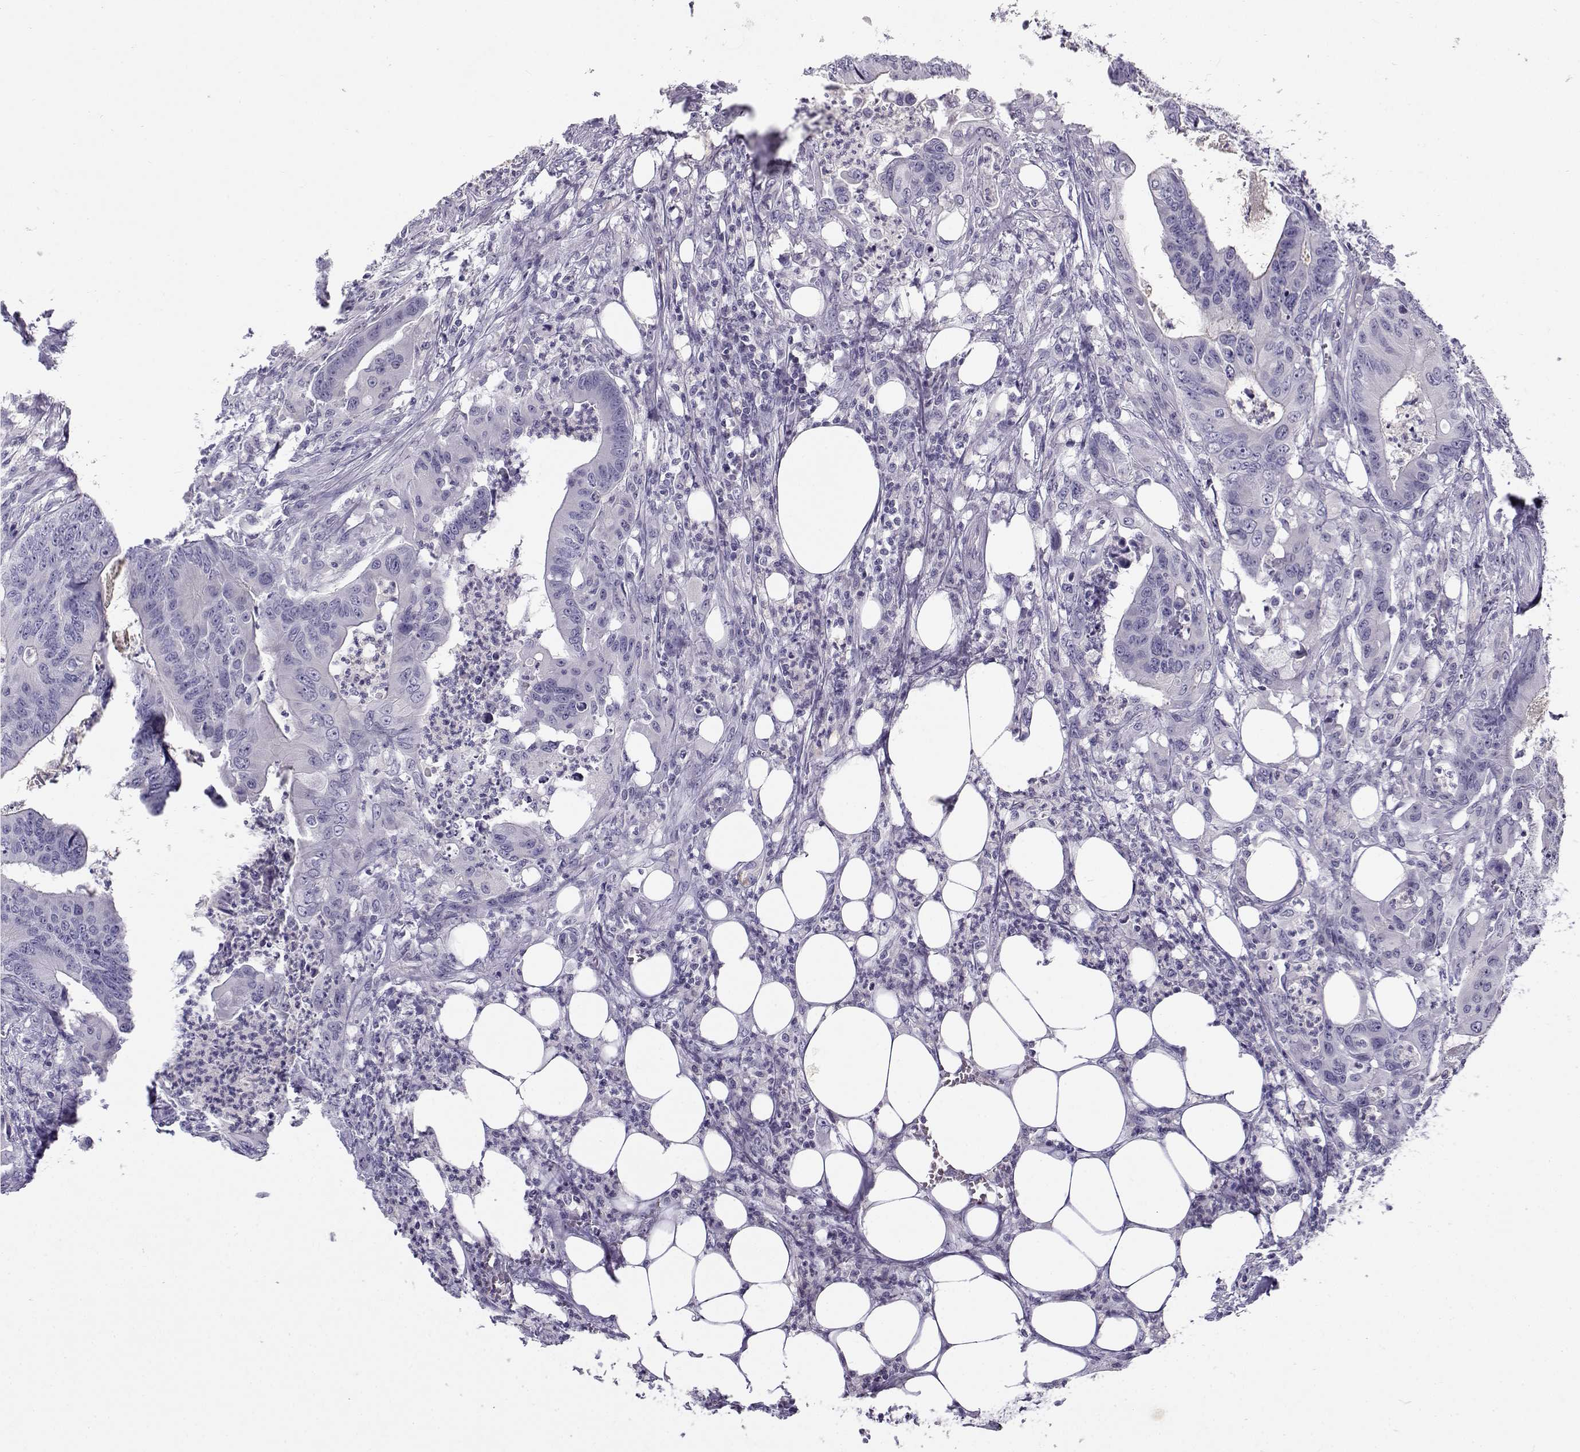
{"staining": {"intensity": "negative", "quantity": "none", "location": "none"}, "tissue": "colorectal cancer", "cell_type": "Tumor cells", "image_type": "cancer", "snomed": [{"axis": "morphology", "description": "Adenocarcinoma, NOS"}, {"axis": "topography", "description": "Colon"}], "caption": "Immunohistochemistry (IHC) of human adenocarcinoma (colorectal) shows no positivity in tumor cells.", "gene": "FAM166A", "patient": {"sex": "male", "age": 84}}